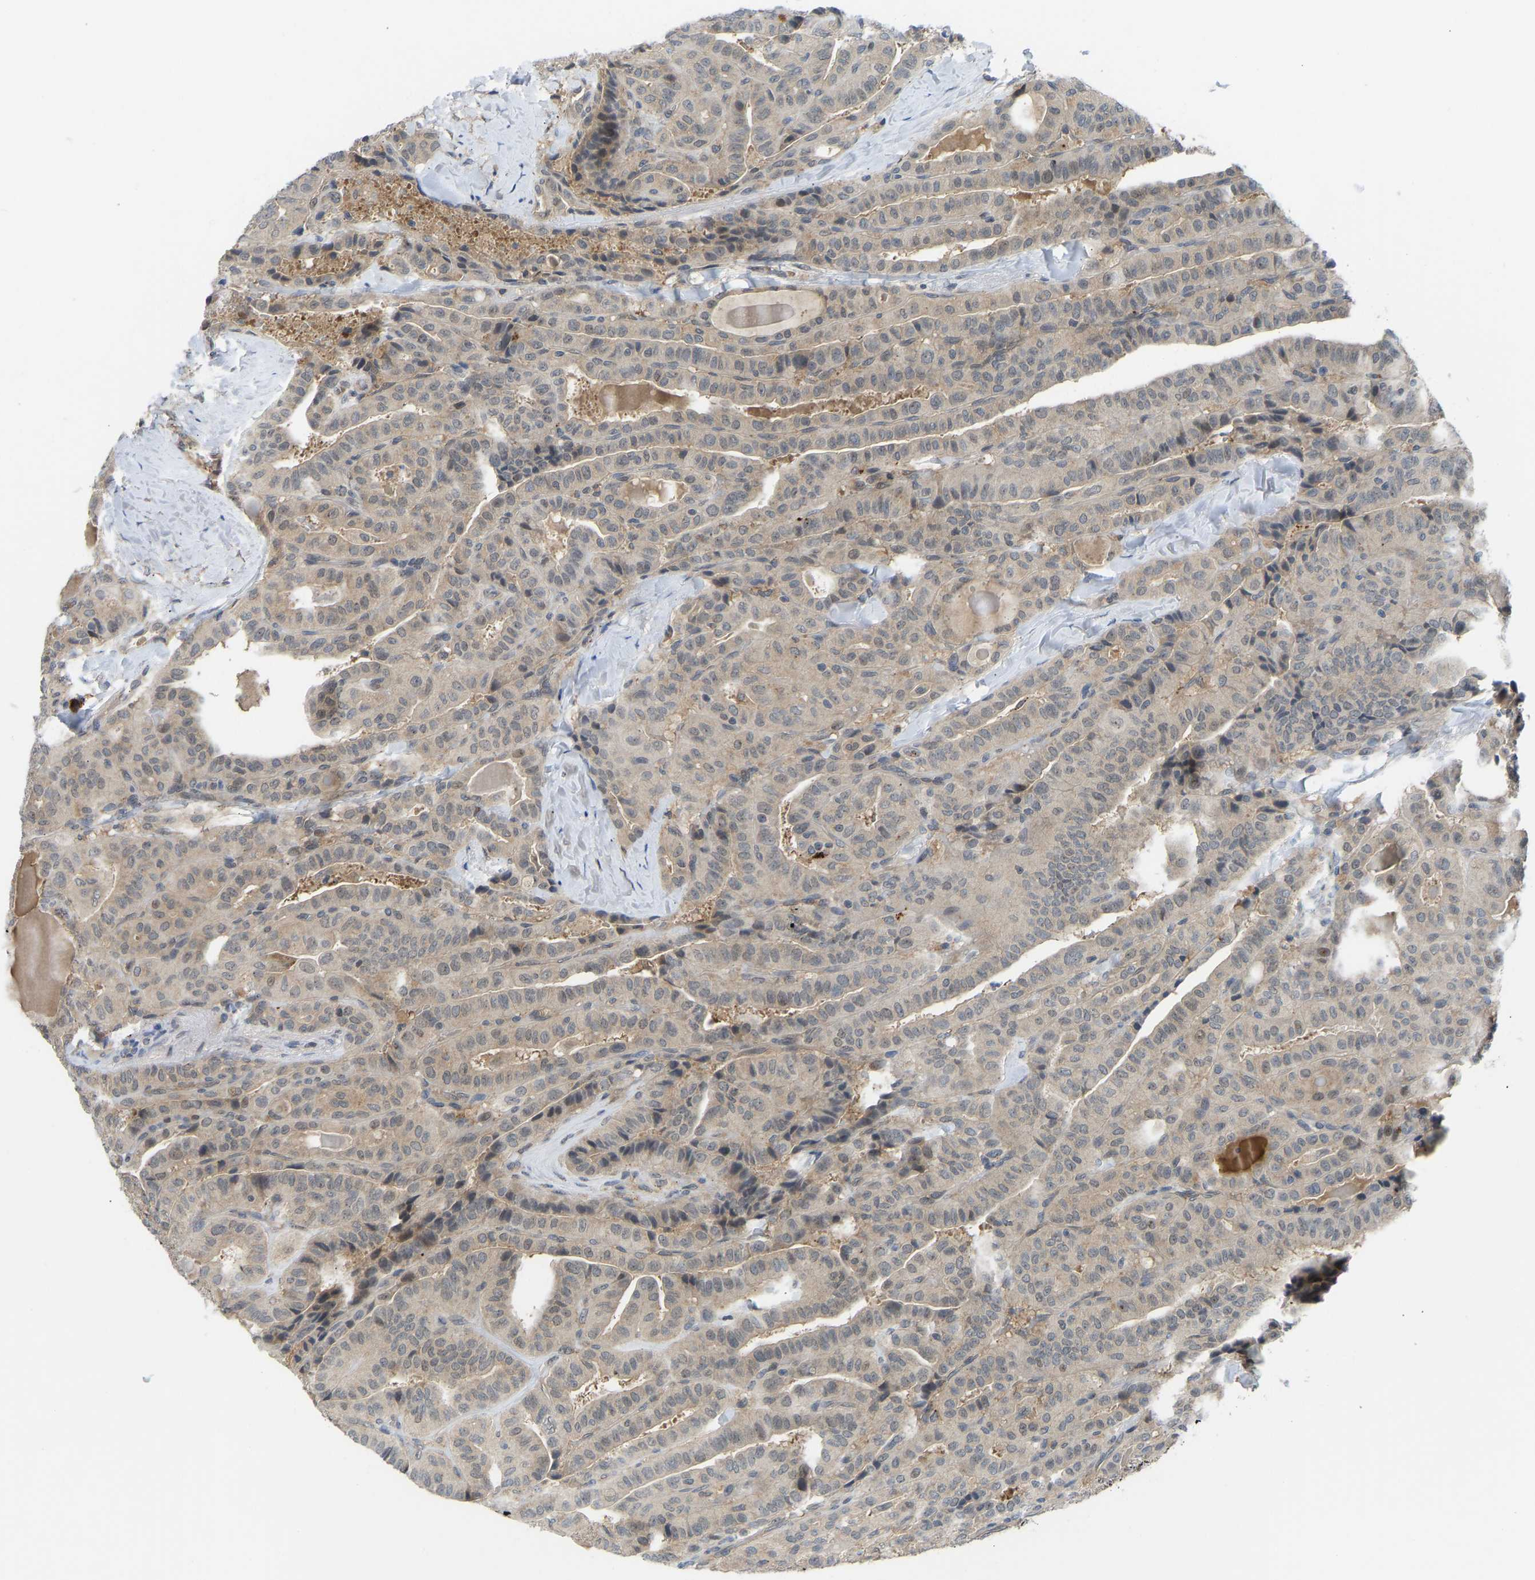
{"staining": {"intensity": "weak", "quantity": "<25%", "location": "nuclear"}, "tissue": "thyroid cancer", "cell_type": "Tumor cells", "image_type": "cancer", "snomed": [{"axis": "morphology", "description": "Papillary adenocarcinoma, NOS"}, {"axis": "topography", "description": "Thyroid gland"}], "caption": "Immunohistochemical staining of thyroid cancer (papillary adenocarcinoma) demonstrates no significant staining in tumor cells.", "gene": "ZNF251", "patient": {"sex": "male", "age": 77}}